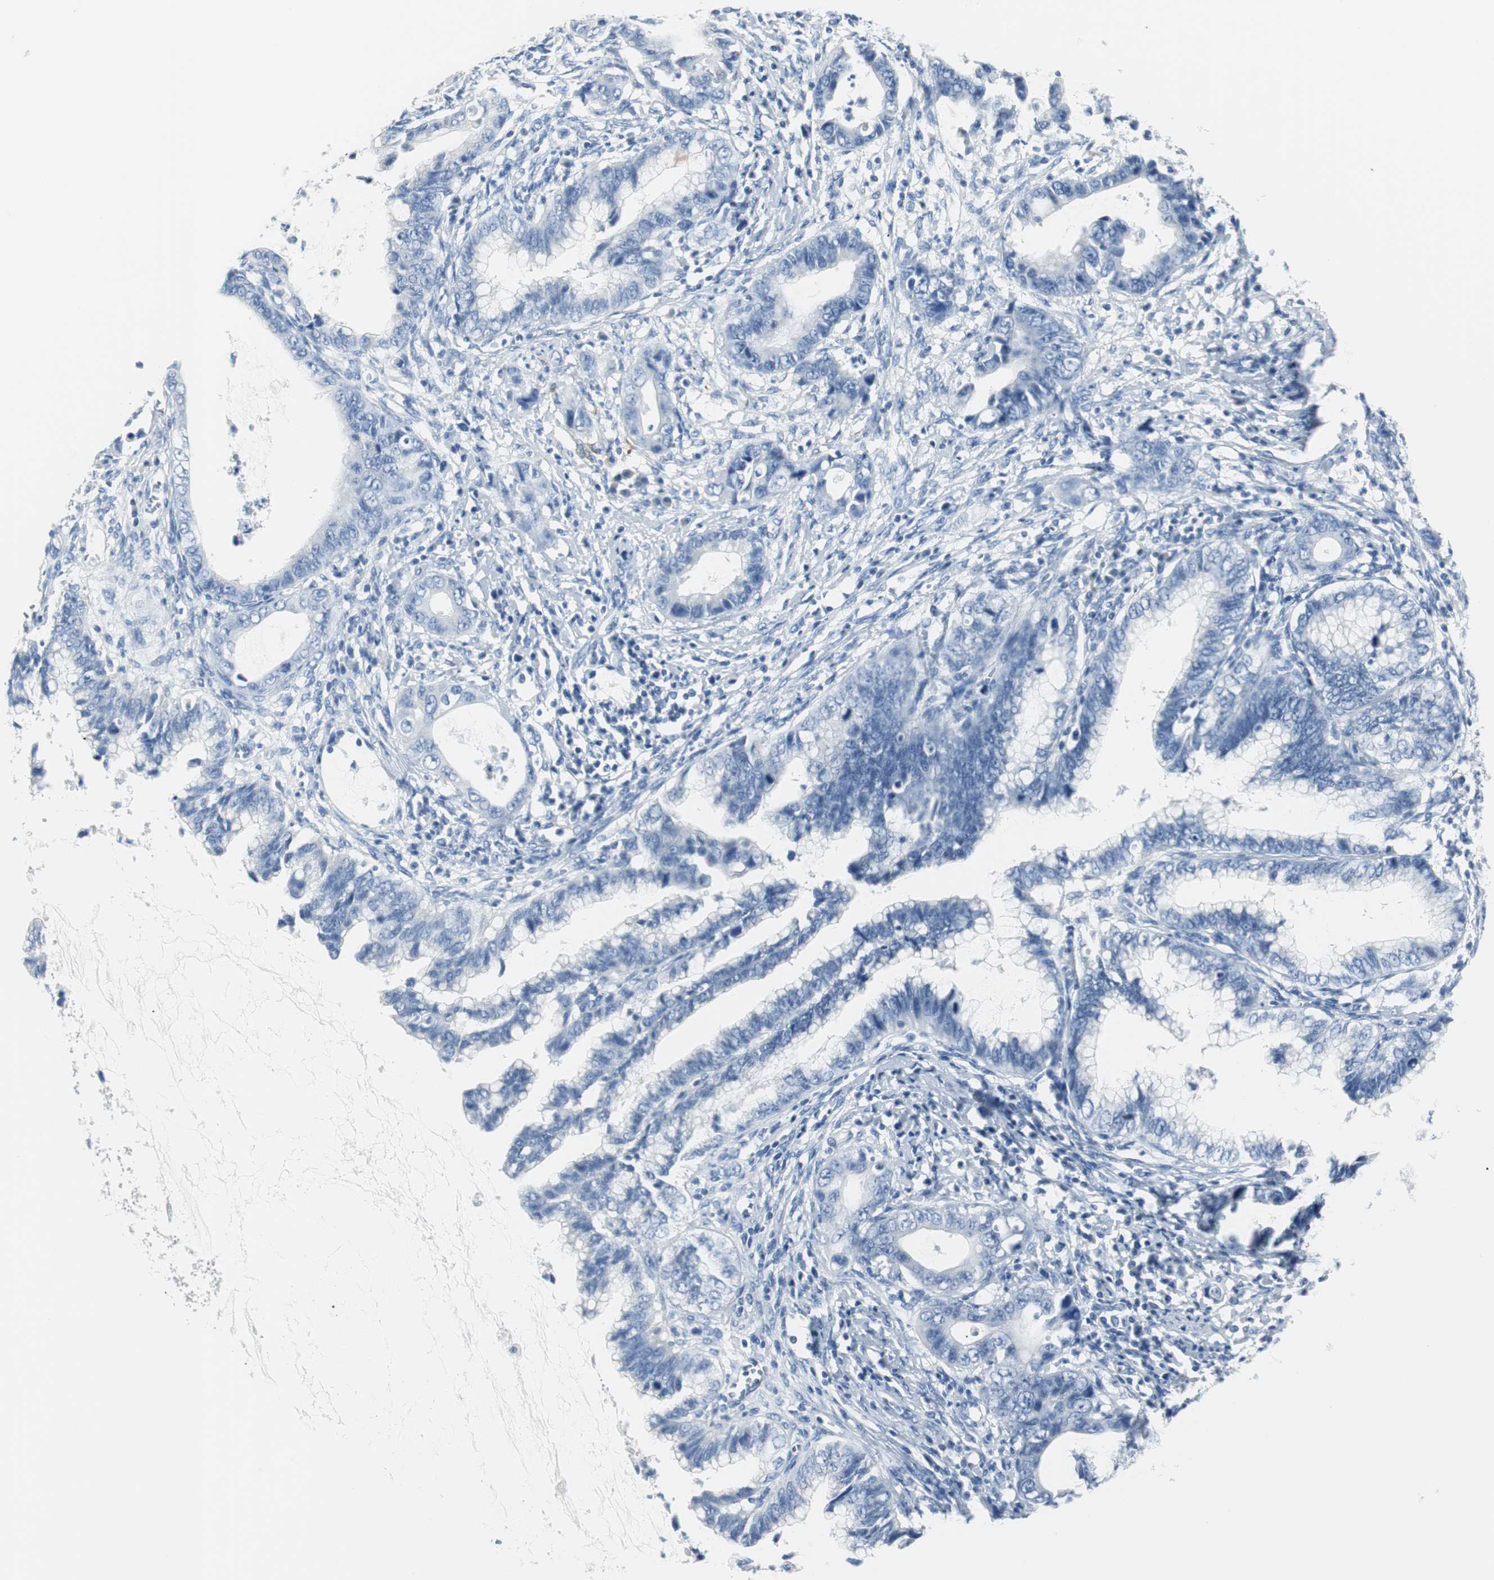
{"staining": {"intensity": "negative", "quantity": "none", "location": "none"}, "tissue": "cervical cancer", "cell_type": "Tumor cells", "image_type": "cancer", "snomed": [{"axis": "morphology", "description": "Adenocarcinoma, NOS"}, {"axis": "topography", "description": "Cervix"}], "caption": "IHC image of human cervical adenocarcinoma stained for a protein (brown), which reveals no expression in tumor cells. Brightfield microscopy of immunohistochemistry (IHC) stained with DAB (3,3'-diaminobenzidine) (brown) and hematoxylin (blue), captured at high magnification.", "gene": "GAP43", "patient": {"sex": "female", "age": 44}}